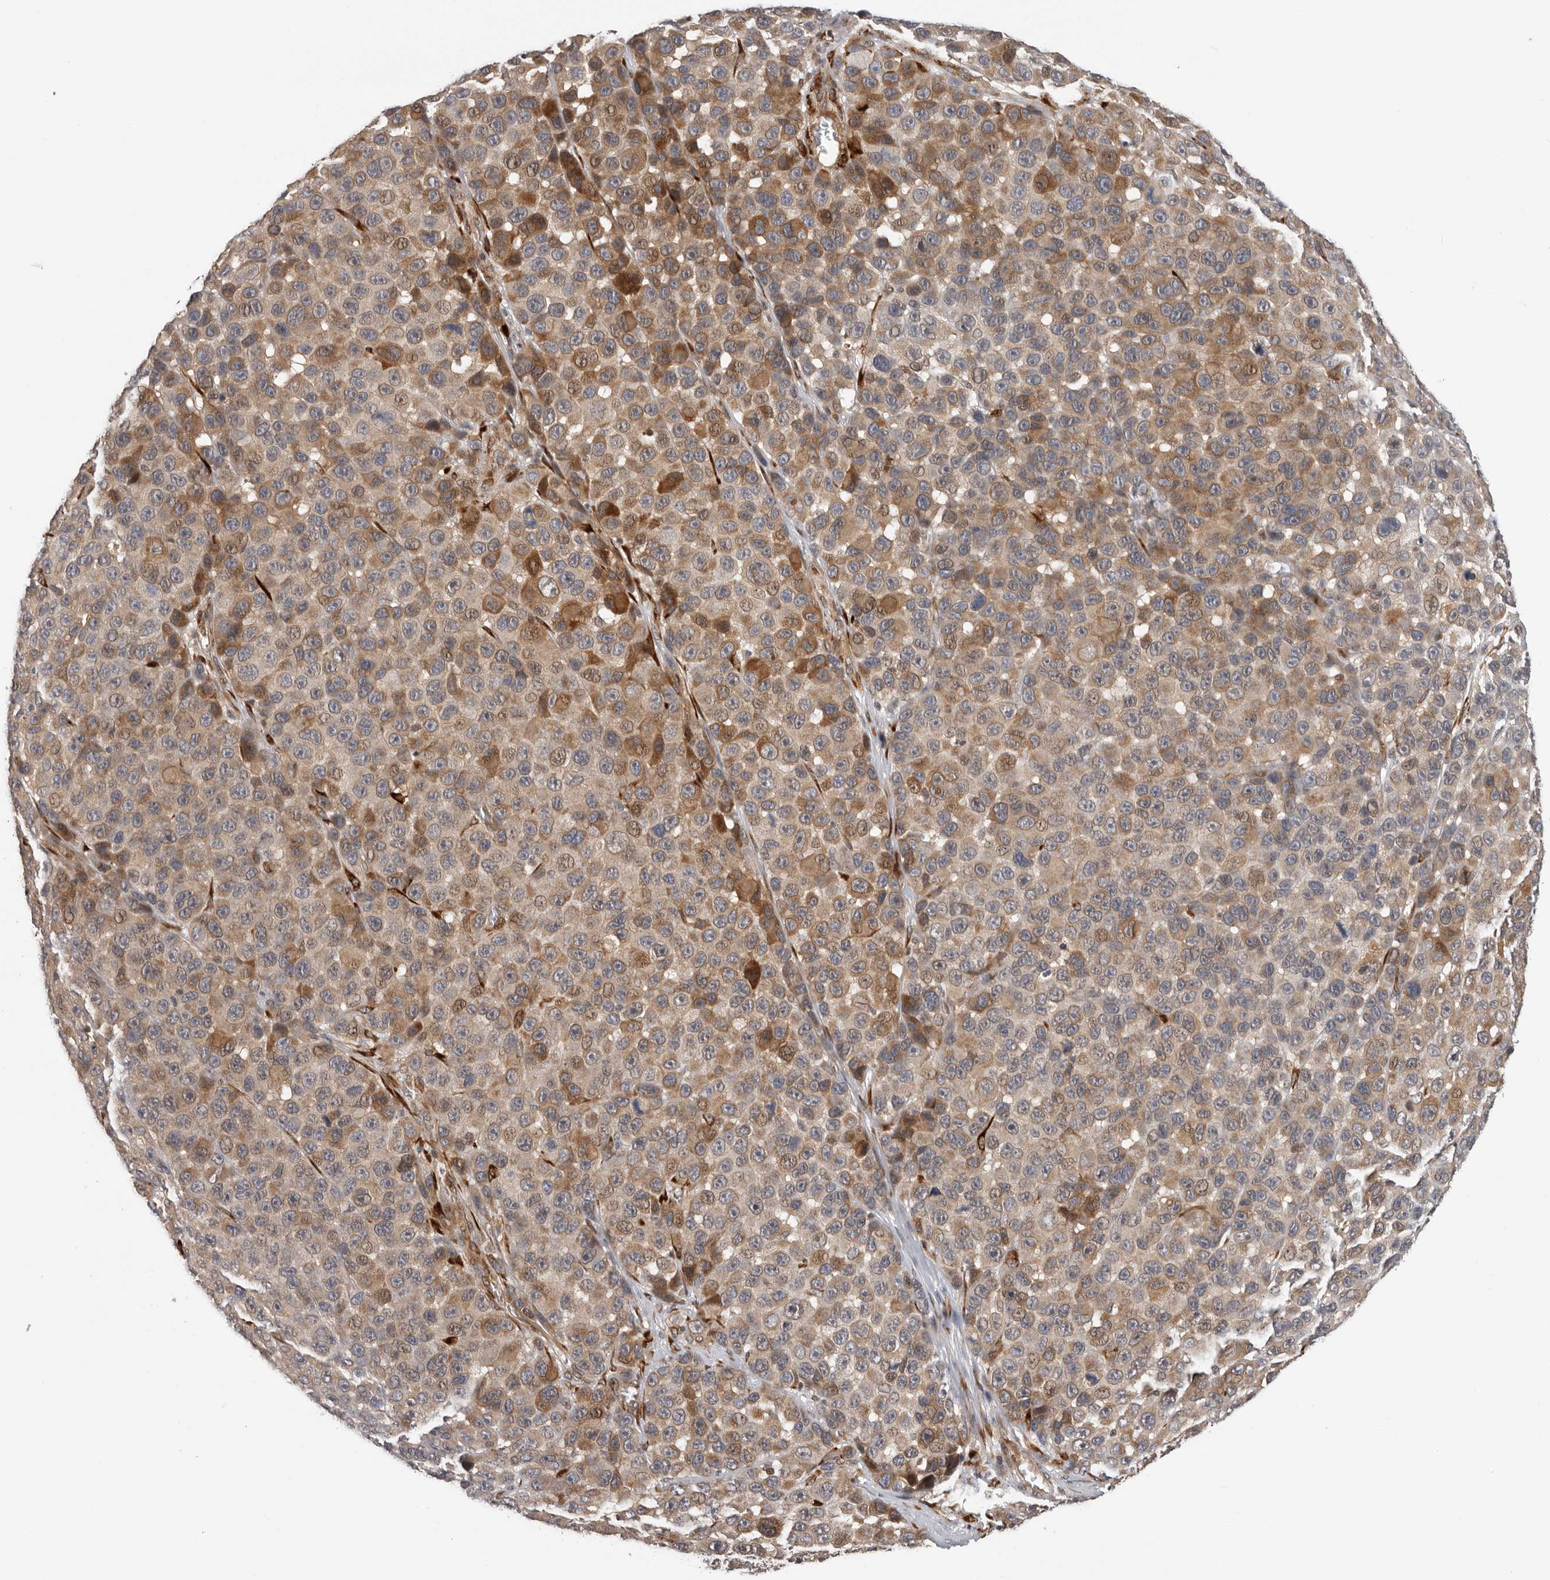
{"staining": {"intensity": "moderate", "quantity": ">75%", "location": "cytoplasmic/membranous,nuclear"}, "tissue": "melanoma", "cell_type": "Tumor cells", "image_type": "cancer", "snomed": [{"axis": "morphology", "description": "Malignant melanoma, NOS"}, {"axis": "topography", "description": "Skin"}], "caption": "This is an image of IHC staining of melanoma, which shows moderate expression in the cytoplasmic/membranous and nuclear of tumor cells.", "gene": "HENMT1", "patient": {"sex": "male", "age": 53}}